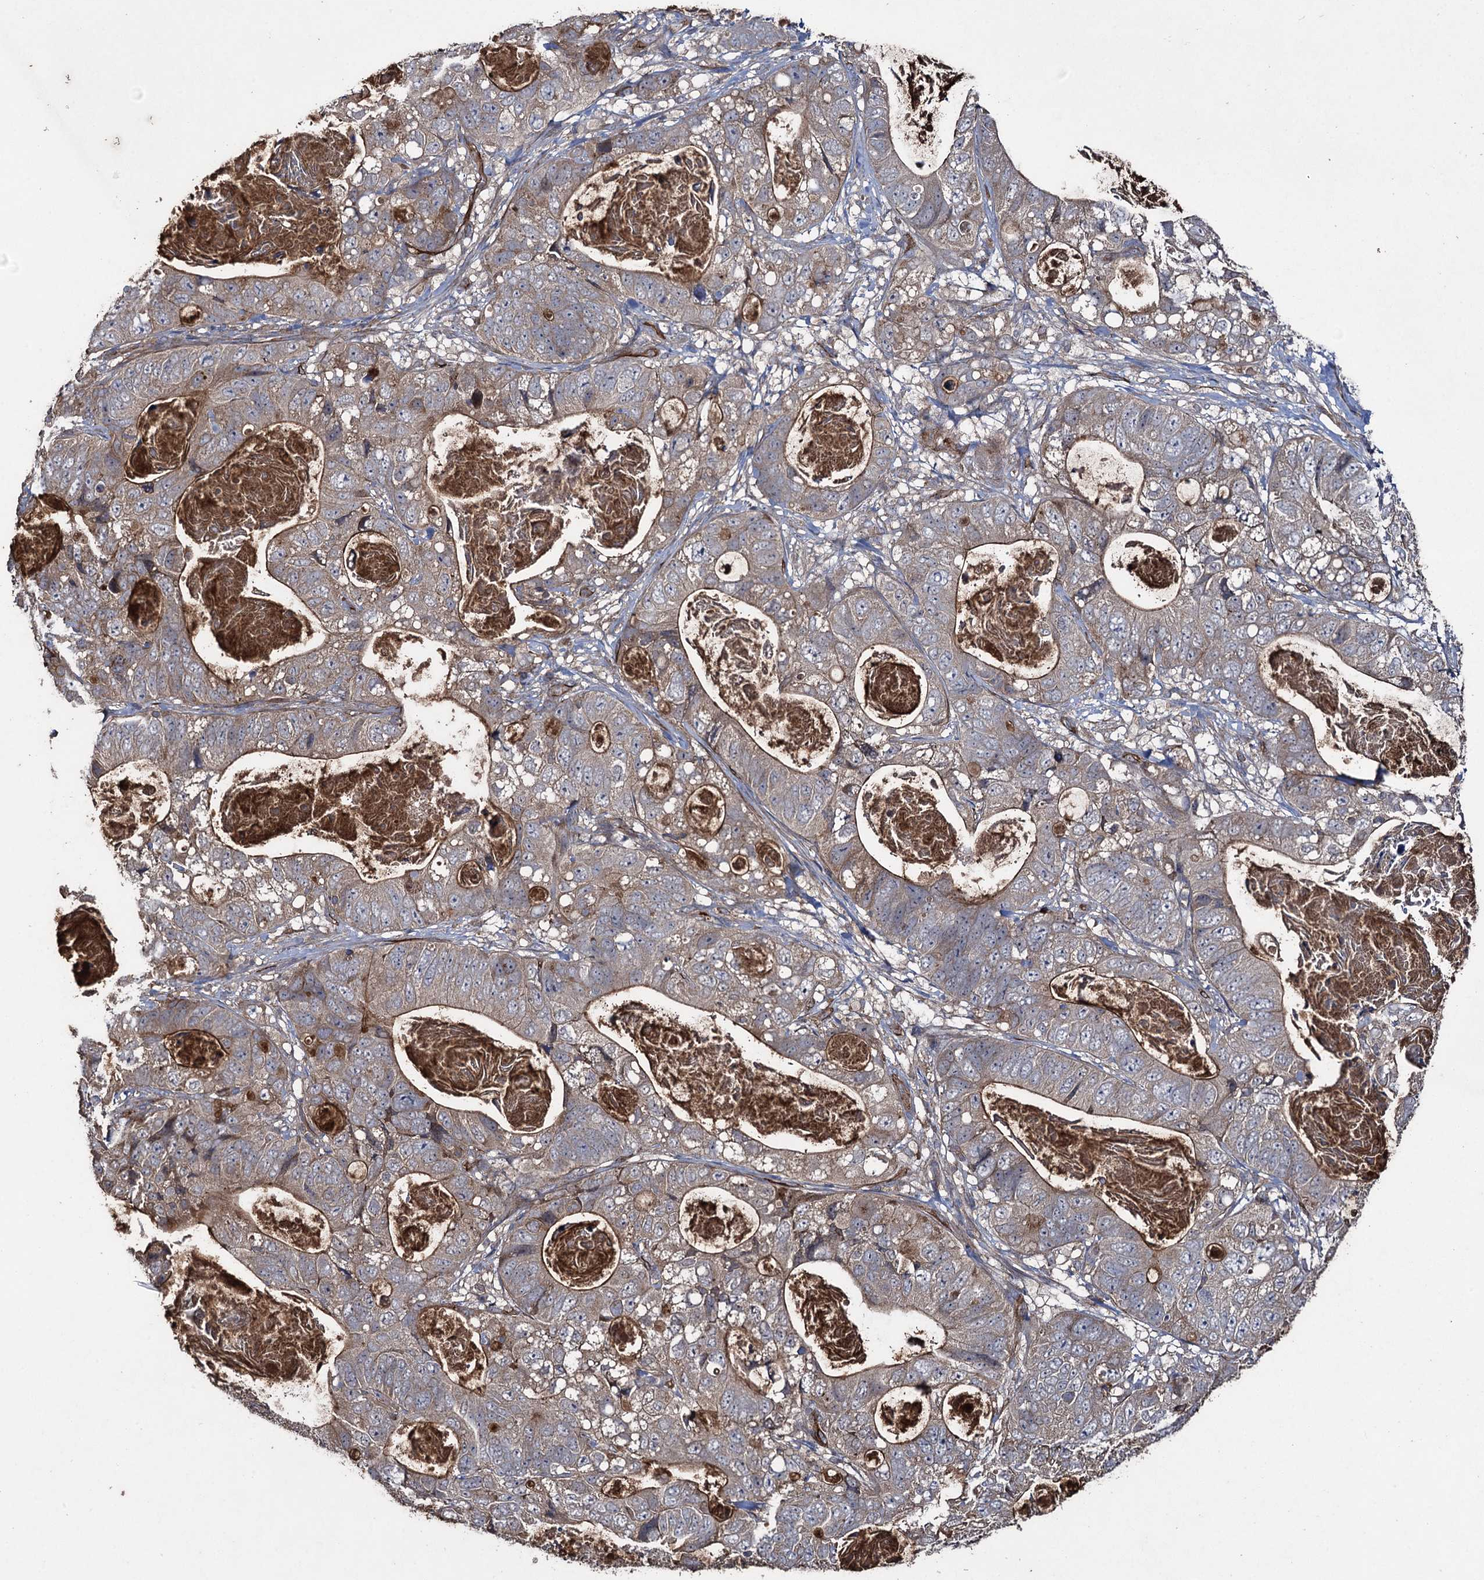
{"staining": {"intensity": "moderate", "quantity": "<25%", "location": "cytoplasmic/membranous"}, "tissue": "stomach cancer", "cell_type": "Tumor cells", "image_type": "cancer", "snomed": [{"axis": "morphology", "description": "Normal tissue, NOS"}, {"axis": "morphology", "description": "Adenocarcinoma, NOS"}, {"axis": "topography", "description": "Stomach"}], "caption": "Protein expression analysis of human adenocarcinoma (stomach) reveals moderate cytoplasmic/membranous staining in approximately <25% of tumor cells.", "gene": "TXNDC11", "patient": {"sex": "female", "age": 89}}